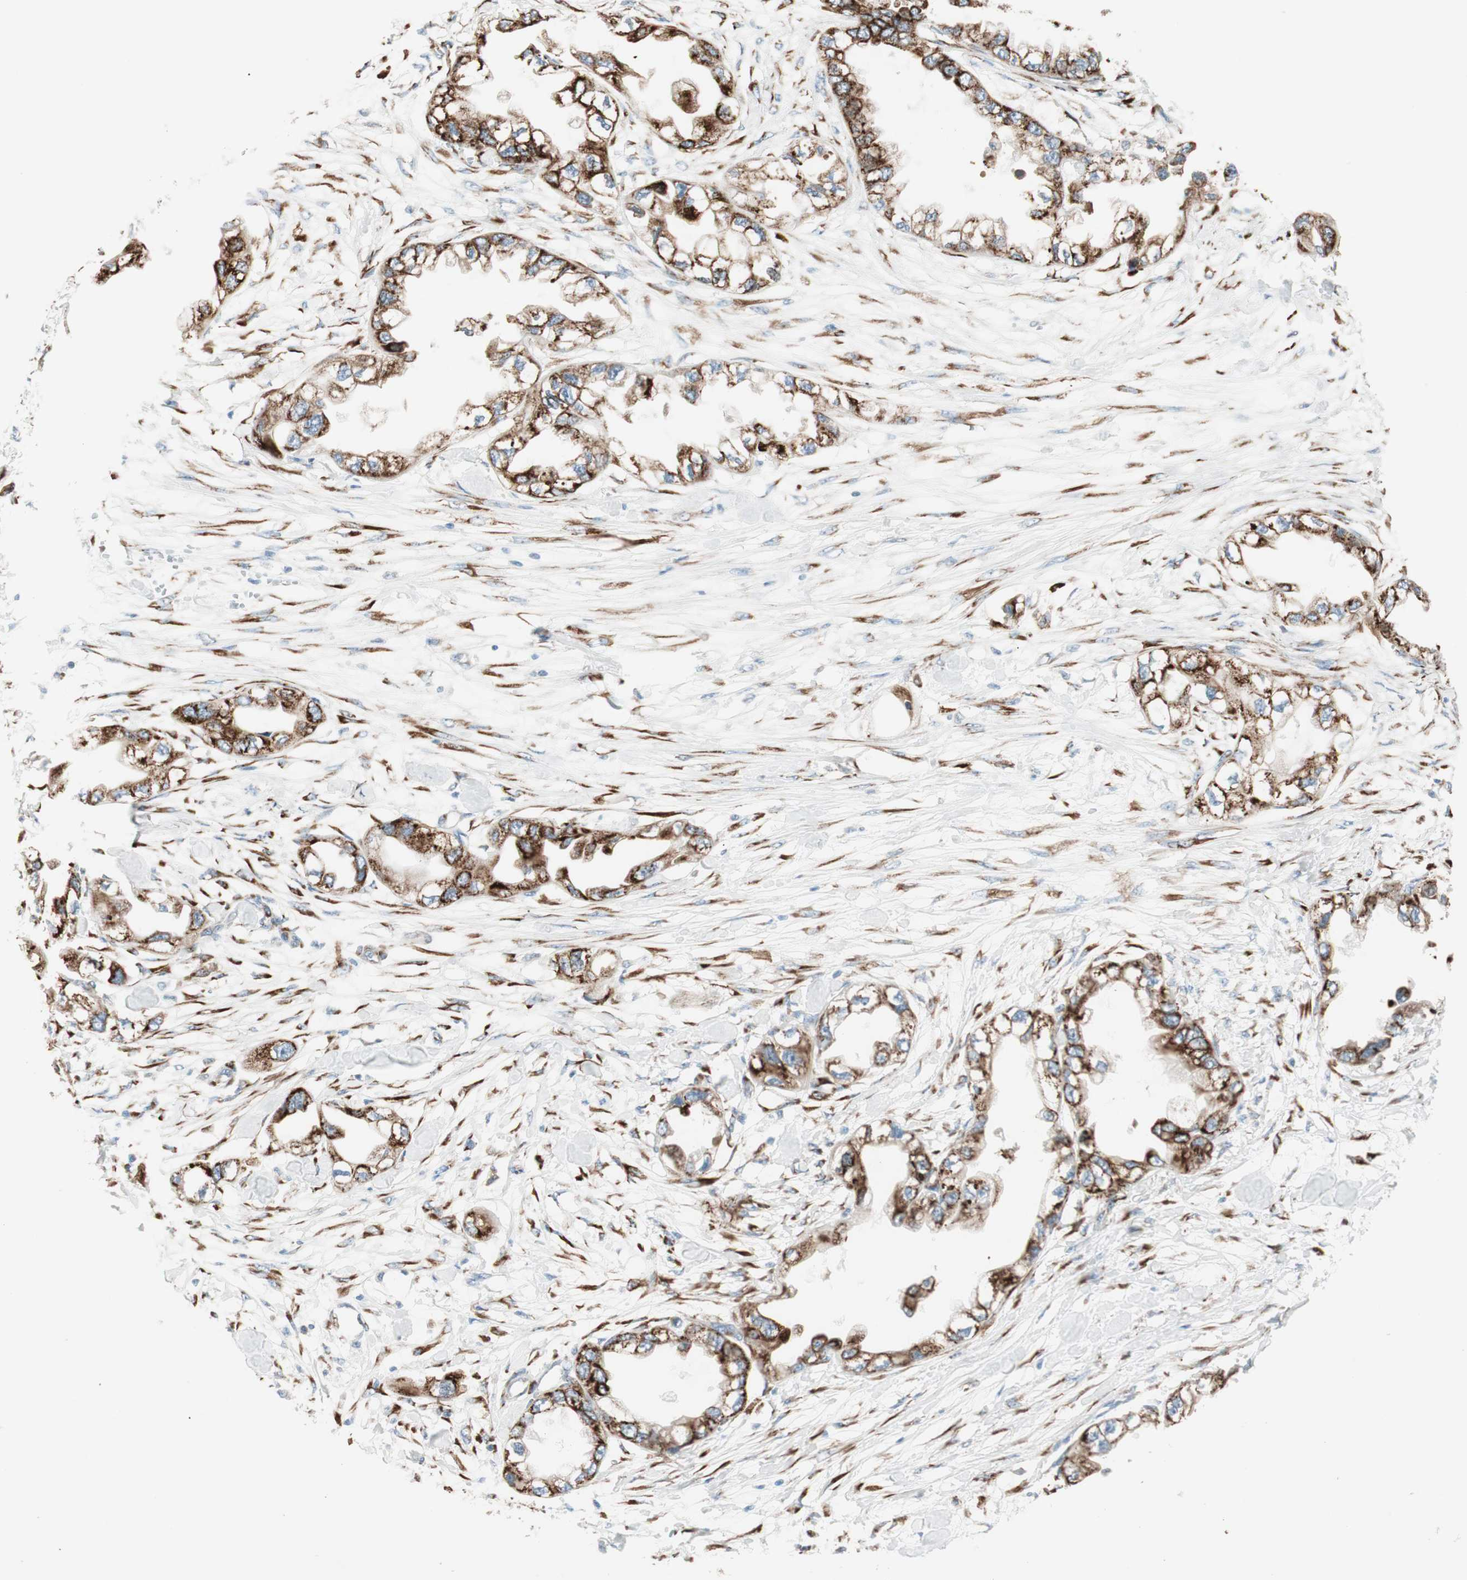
{"staining": {"intensity": "strong", "quantity": ">75%", "location": "cytoplasmic/membranous"}, "tissue": "endometrial cancer", "cell_type": "Tumor cells", "image_type": "cancer", "snomed": [{"axis": "morphology", "description": "Adenocarcinoma, NOS"}, {"axis": "topography", "description": "Endometrium"}], "caption": "Protein analysis of endometrial cancer tissue exhibits strong cytoplasmic/membranous positivity in about >75% of tumor cells.", "gene": "P4HTM", "patient": {"sex": "female", "age": 67}}